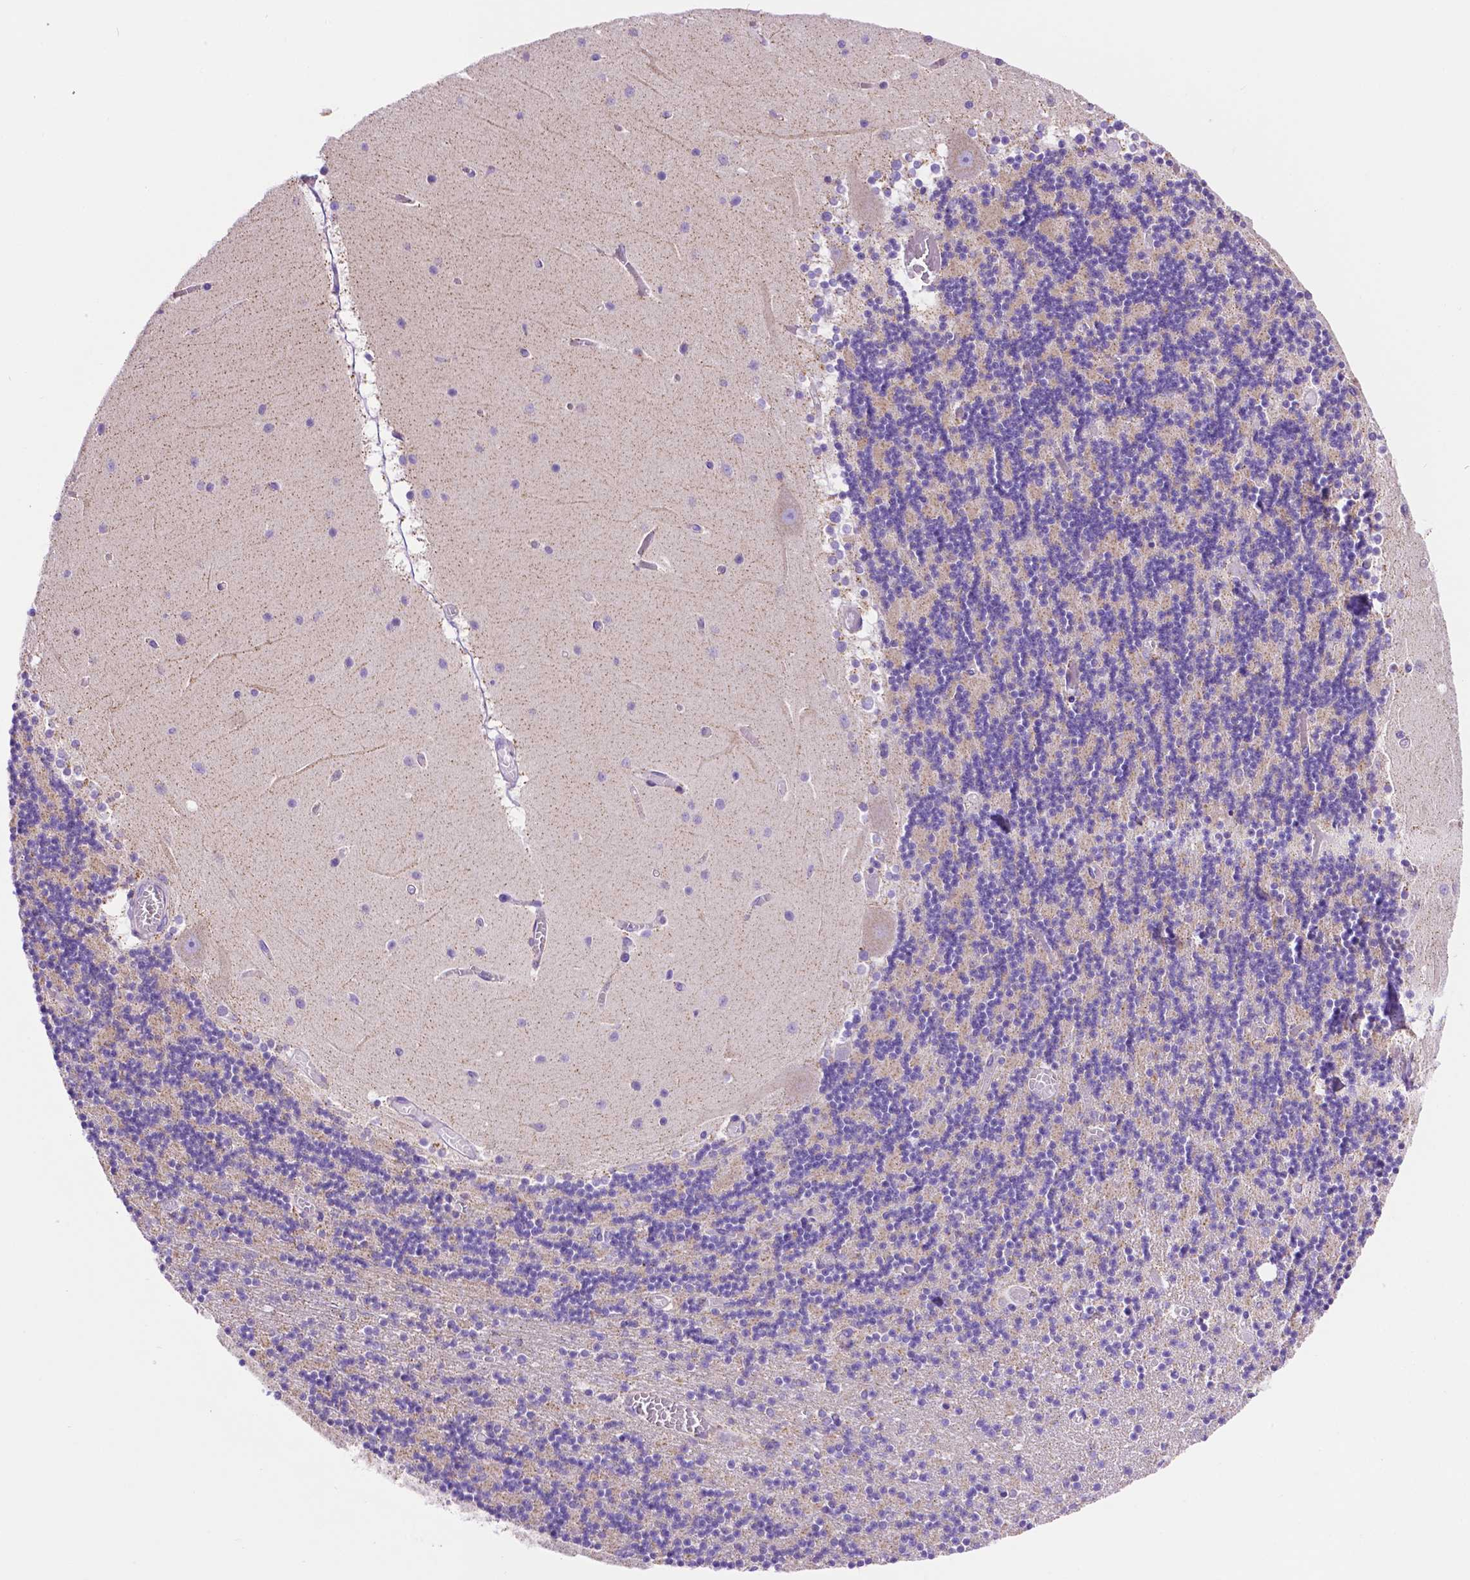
{"staining": {"intensity": "negative", "quantity": "none", "location": "none"}, "tissue": "cerebellum", "cell_type": "Cells in granular layer", "image_type": "normal", "snomed": [{"axis": "morphology", "description": "Normal tissue, NOS"}, {"axis": "topography", "description": "Cerebellum"}], "caption": "Human cerebellum stained for a protein using immunohistochemistry (IHC) exhibits no expression in cells in granular layer.", "gene": "GDPD5", "patient": {"sex": "female", "age": 28}}